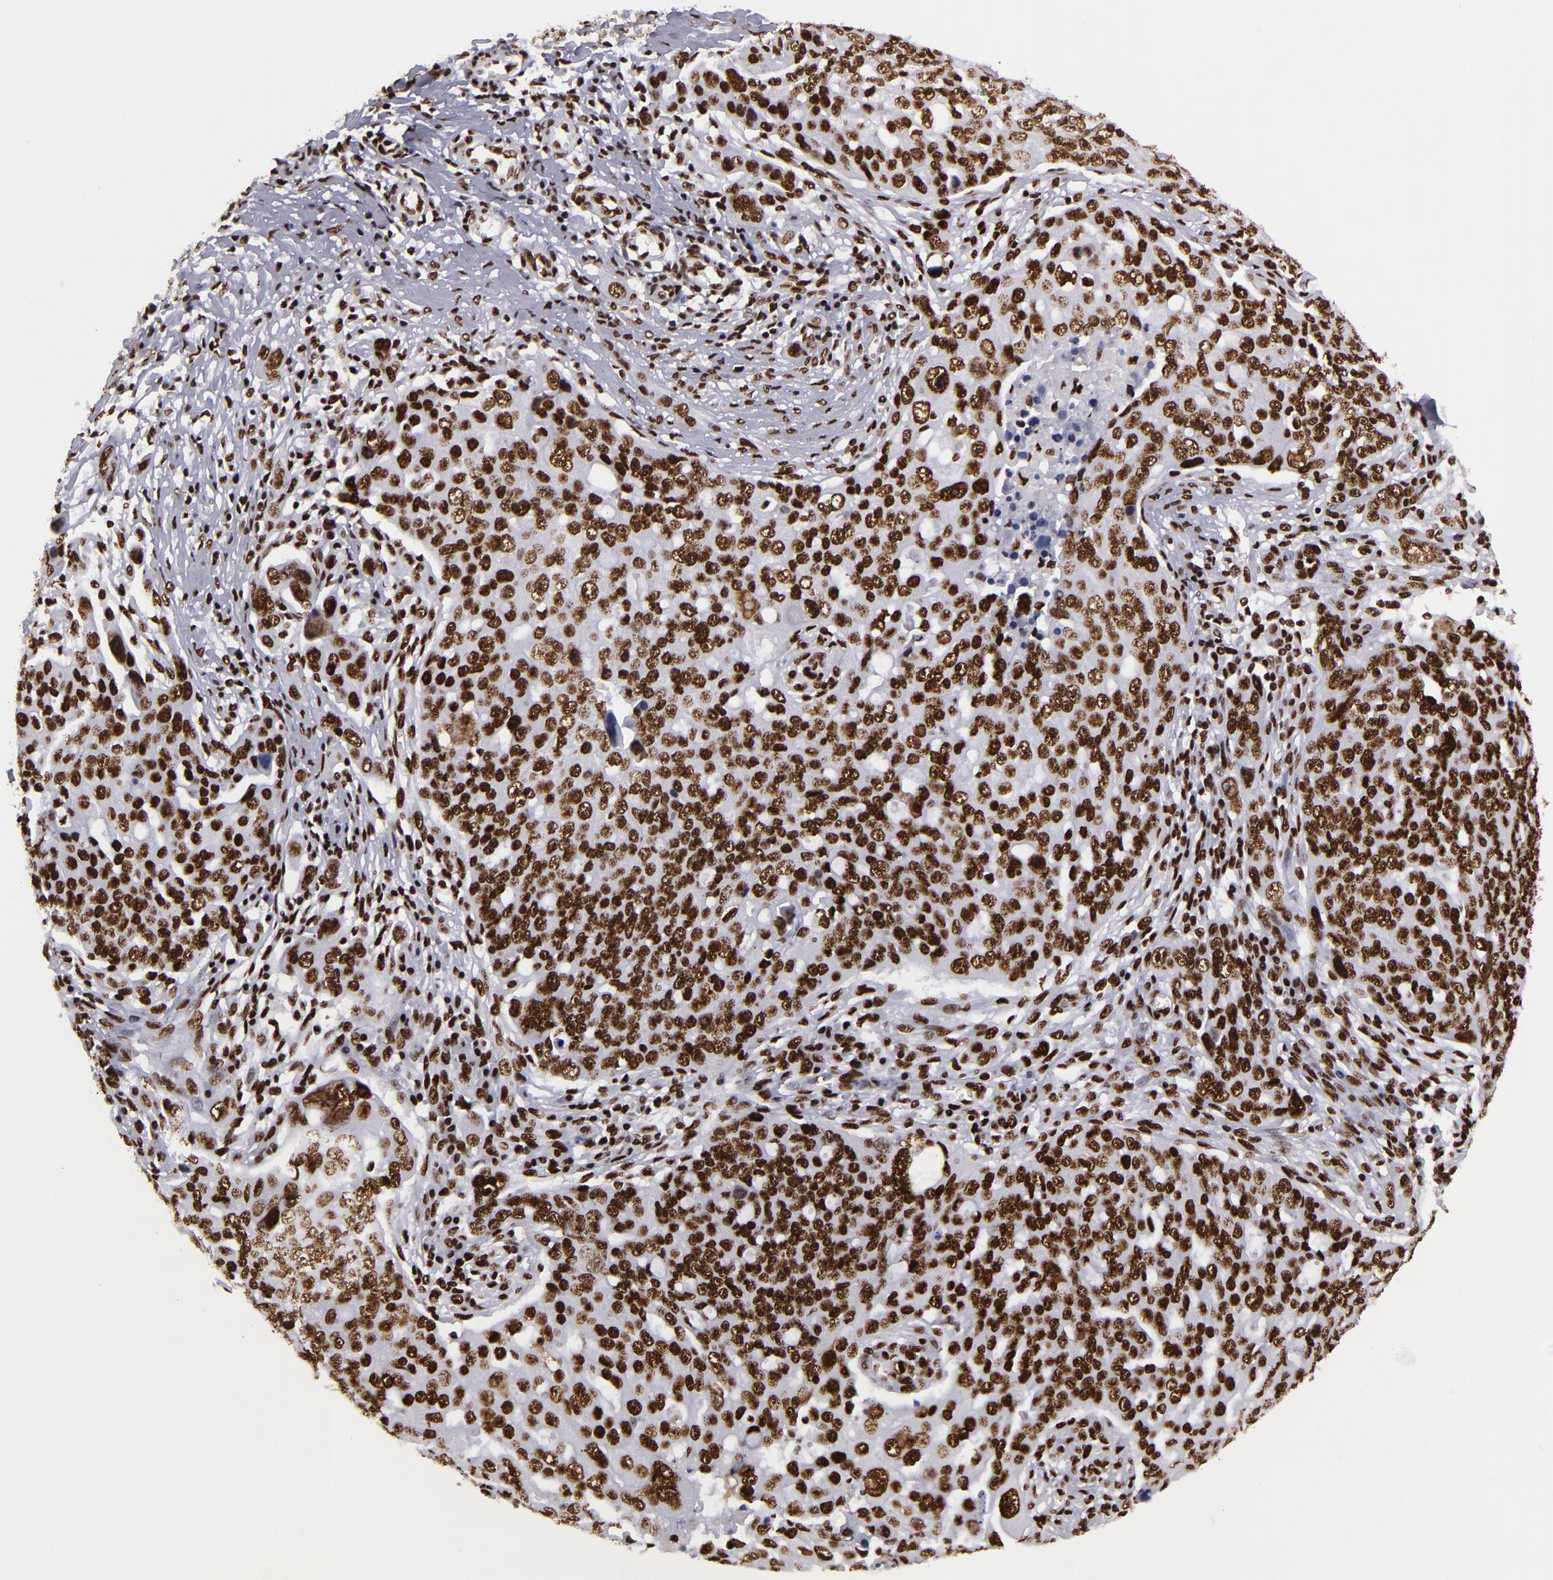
{"staining": {"intensity": "strong", "quantity": ">75%", "location": "nuclear"}, "tissue": "ovarian cancer", "cell_type": "Tumor cells", "image_type": "cancer", "snomed": [{"axis": "morphology", "description": "Carcinoma, endometroid"}, {"axis": "topography", "description": "Ovary"}], "caption": "High-magnification brightfield microscopy of ovarian cancer (endometroid carcinoma) stained with DAB (brown) and counterstained with hematoxylin (blue). tumor cells exhibit strong nuclear expression is identified in approximately>75% of cells.", "gene": "SAFB", "patient": {"sex": "female", "age": 75}}